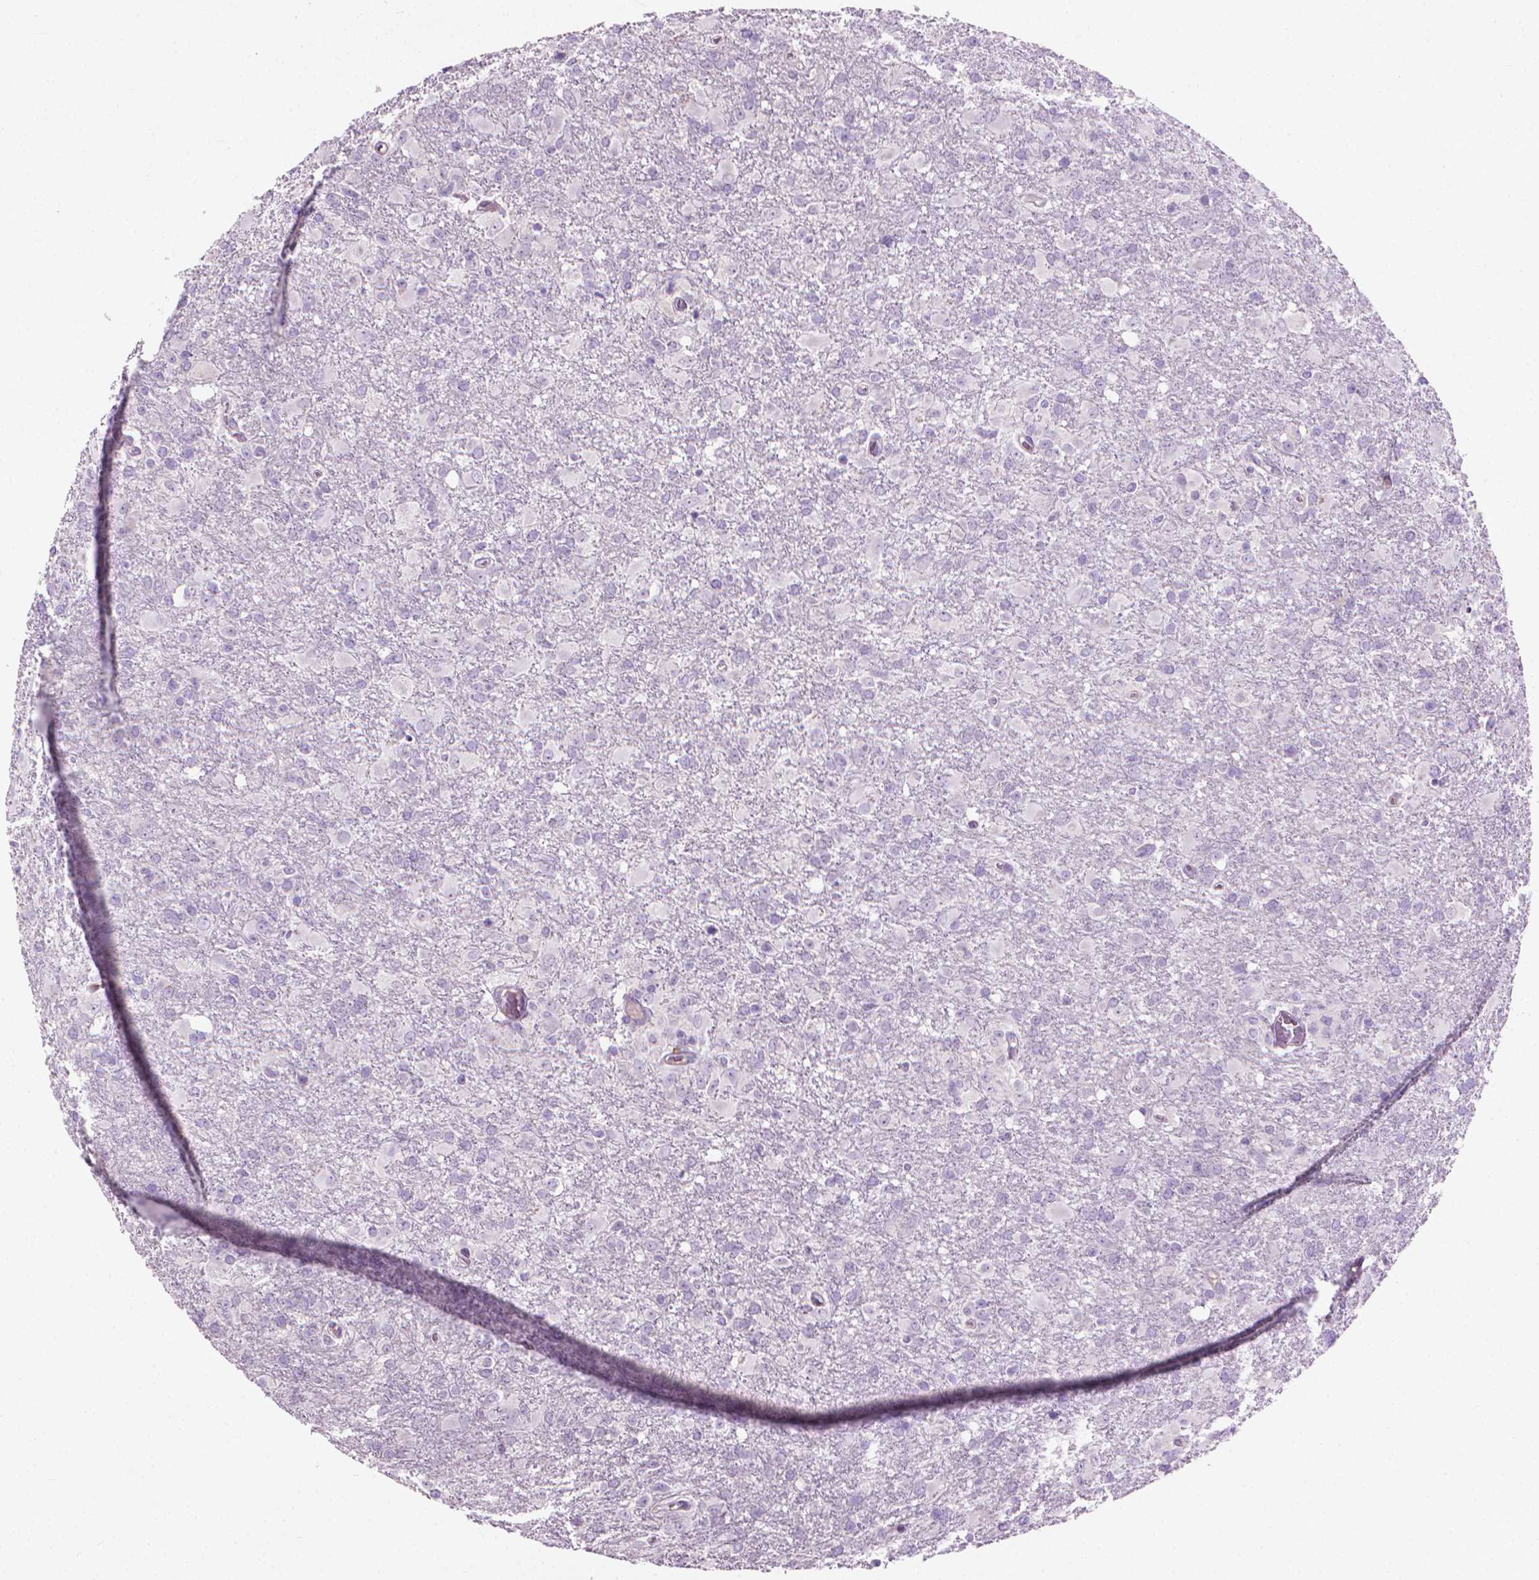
{"staining": {"intensity": "negative", "quantity": "none", "location": "none"}, "tissue": "glioma", "cell_type": "Tumor cells", "image_type": "cancer", "snomed": [{"axis": "morphology", "description": "Glioma, malignant, High grade"}, {"axis": "topography", "description": "Brain"}], "caption": "Immunohistochemistry photomicrograph of neoplastic tissue: human malignant glioma (high-grade) stained with DAB (3,3'-diaminobenzidine) reveals no significant protein positivity in tumor cells. (DAB immunohistochemistry (IHC) visualized using brightfield microscopy, high magnification).", "gene": "KRT73", "patient": {"sex": "male", "age": 68}}